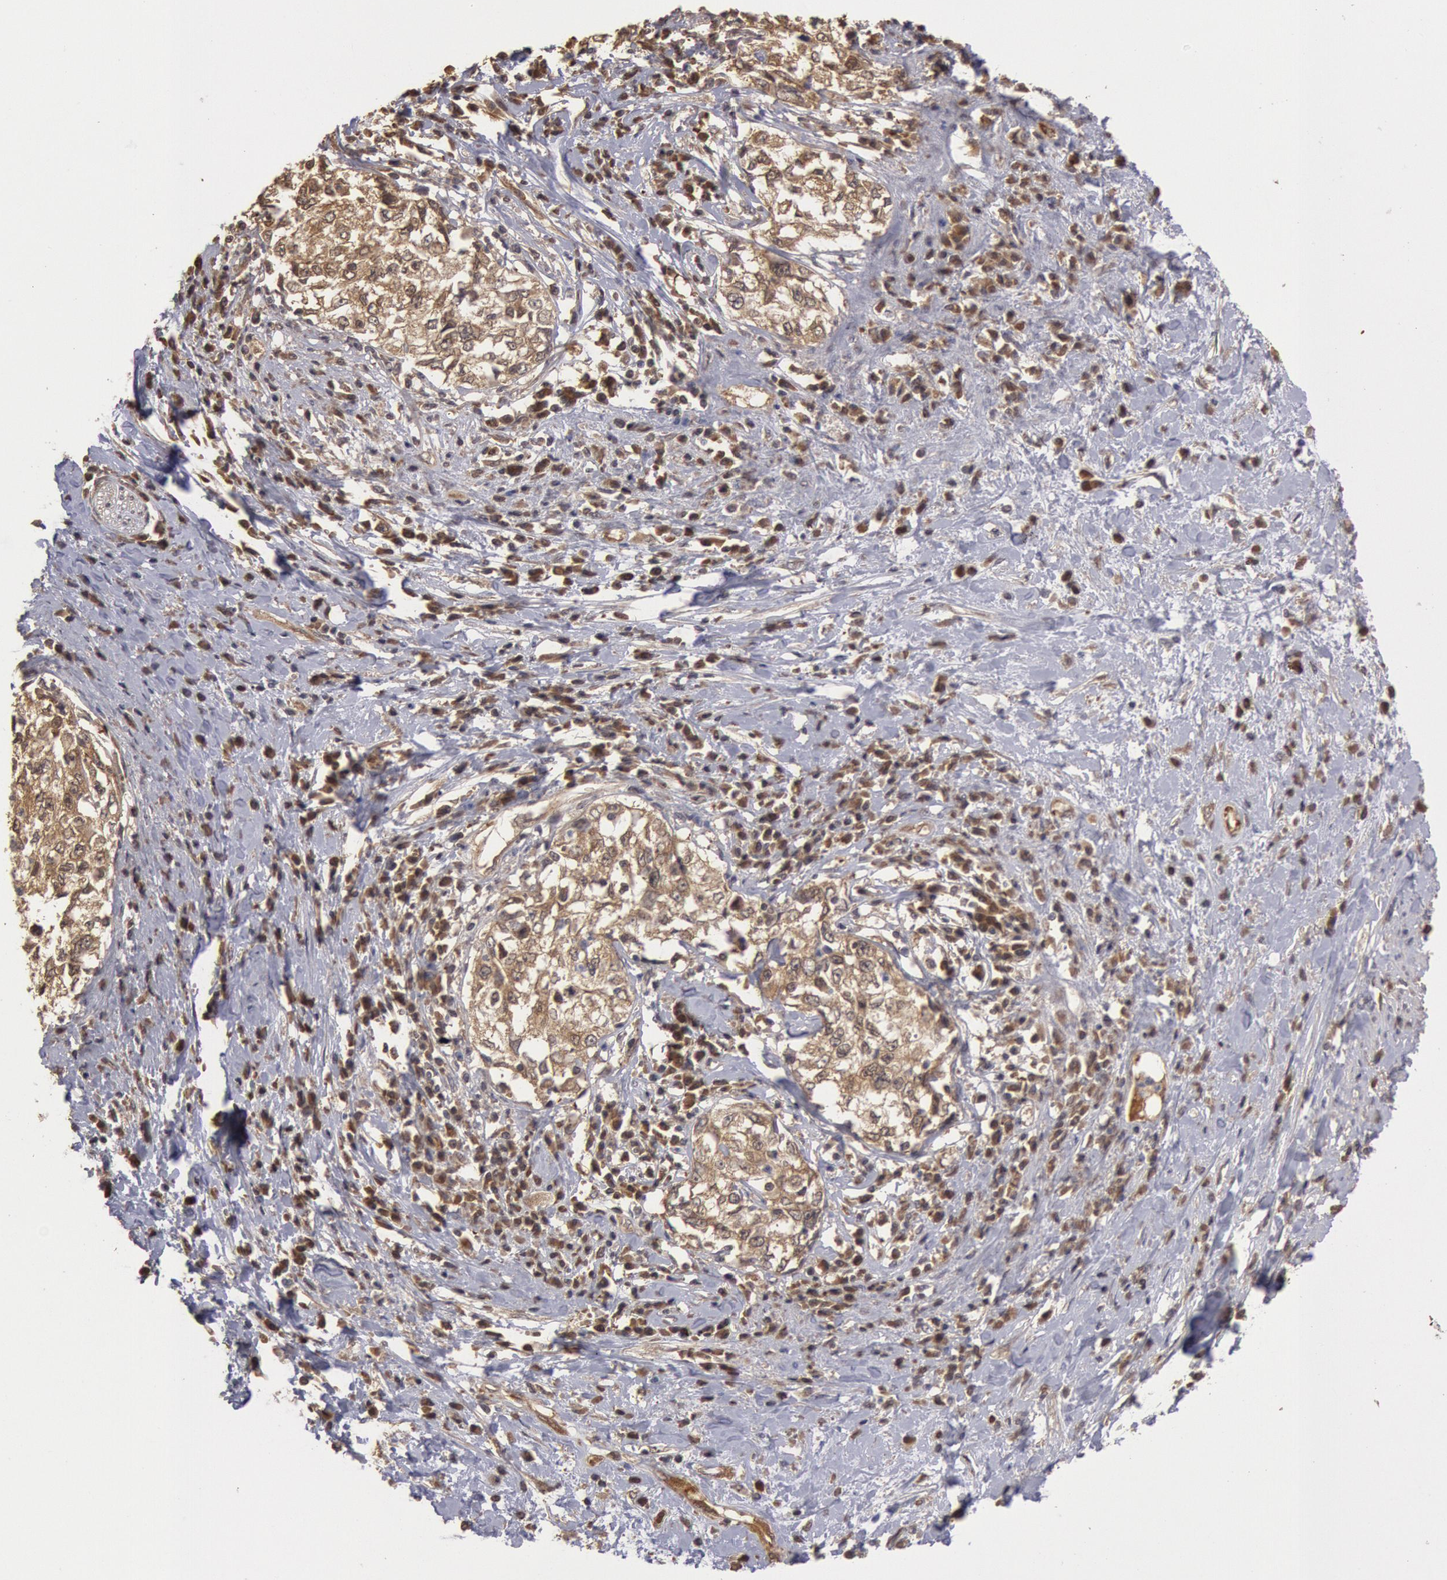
{"staining": {"intensity": "moderate", "quantity": ">75%", "location": "cytoplasmic/membranous"}, "tissue": "cervical cancer", "cell_type": "Tumor cells", "image_type": "cancer", "snomed": [{"axis": "morphology", "description": "Squamous cell carcinoma, NOS"}, {"axis": "topography", "description": "Cervix"}], "caption": "Cervical cancer stained with a brown dye exhibits moderate cytoplasmic/membranous positive expression in about >75% of tumor cells.", "gene": "USP14", "patient": {"sex": "female", "age": 57}}